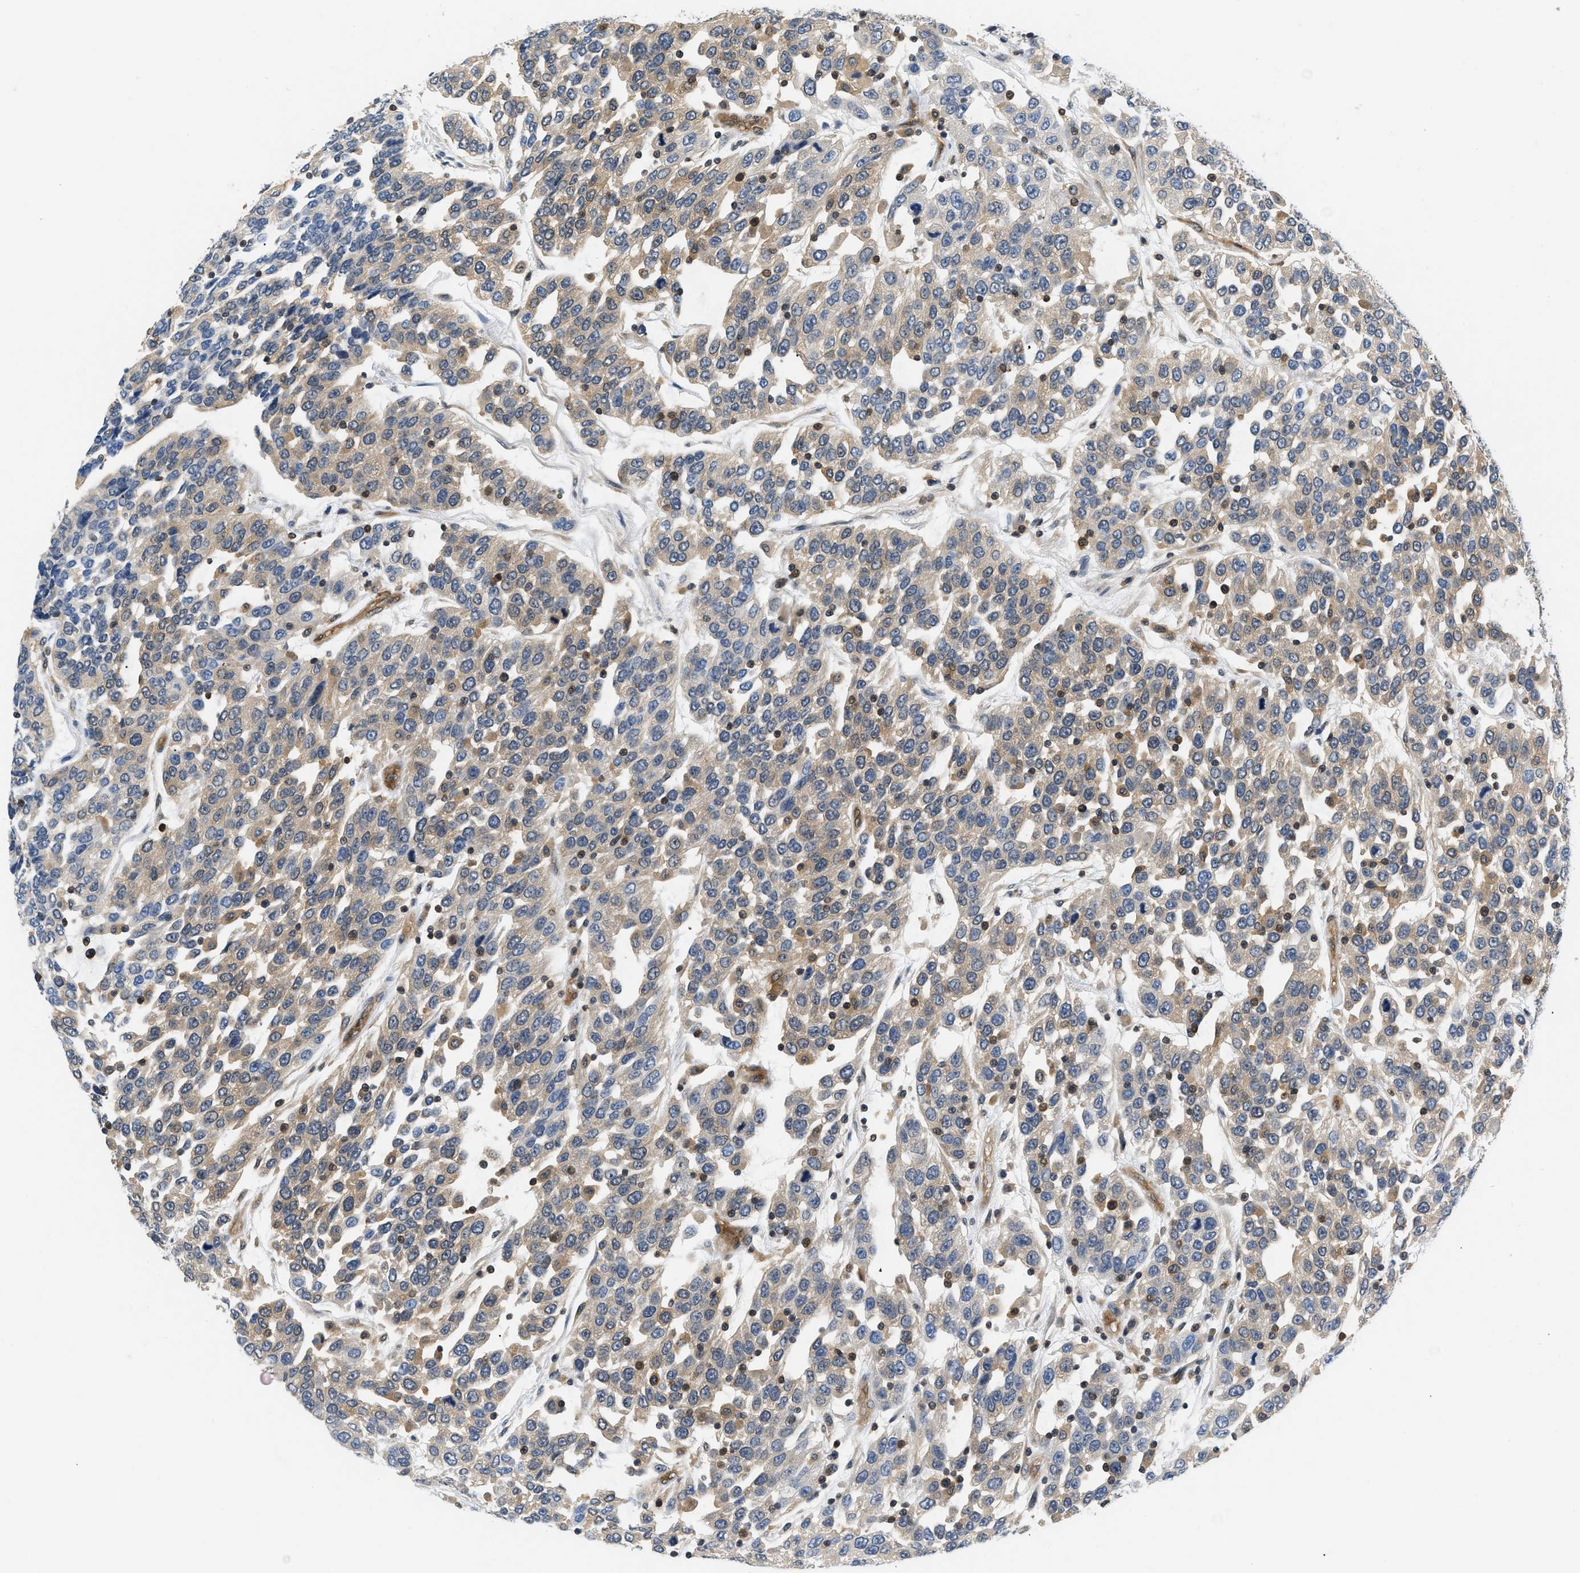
{"staining": {"intensity": "weak", "quantity": ">75%", "location": "cytoplasmic/membranous"}, "tissue": "urothelial cancer", "cell_type": "Tumor cells", "image_type": "cancer", "snomed": [{"axis": "morphology", "description": "Urothelial carcinoma, High grade"}, {"axis": "topography", "description": "Urinary bladder"}], "caption": "IHC staining of urothelial cancer, which exhibits low levels of weak cytoplasmic/membranous positivity in approximately >75% of tumor cells indicating weak cytoplasmic/membranous protein staining. The staining was performed using DAB (3,3'-diaminobenzidine) (brown) for protein detection and nuclei were counterstained in hematoxylin (blue).", "gene": "EIF4EBP2", "patient": {"sex": "female", "age": 80}}